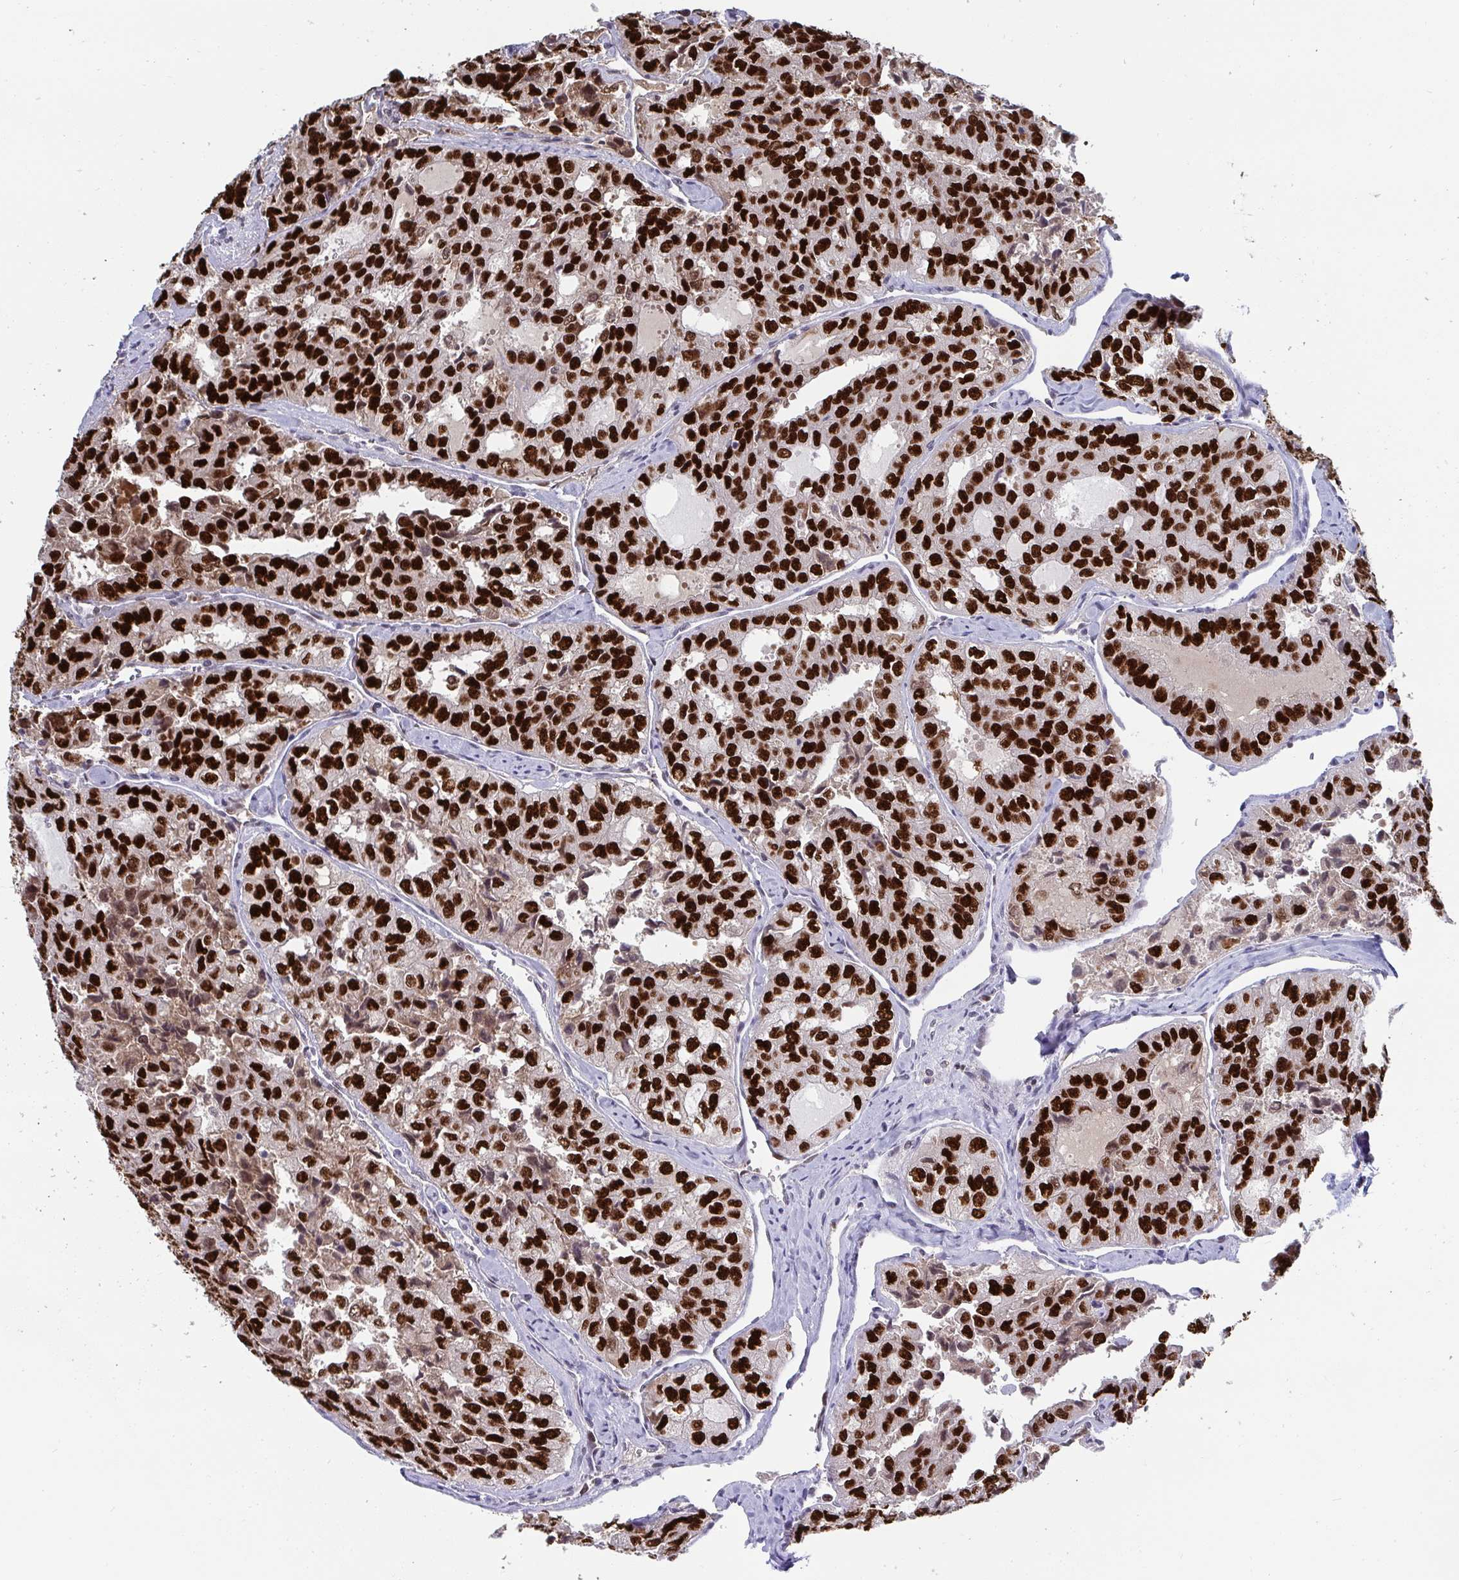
{"staining": {"intensity": "strong", "quantity": ">75%", "location": "nuclear"}, "tissue": "thyroid cancer", "cell_type": "Tumor cells", "image_type": "cancer", "snomed": [{"axis": "morphology", "description": "Follicular adenoma carcinoma, NOS"}, {"axis": "topography", "description": "Thyroid gland"}], "caption": "A photomicrograph of human thyroid follicular adenoma carcinoma stained for a protein reveals strong nuclear brown staining in tumor cells. (Brightfield microscopy of DAB IHC at high magnification).", "gene": "JDP2", "patient": {"sex": "male", "age": 75}}